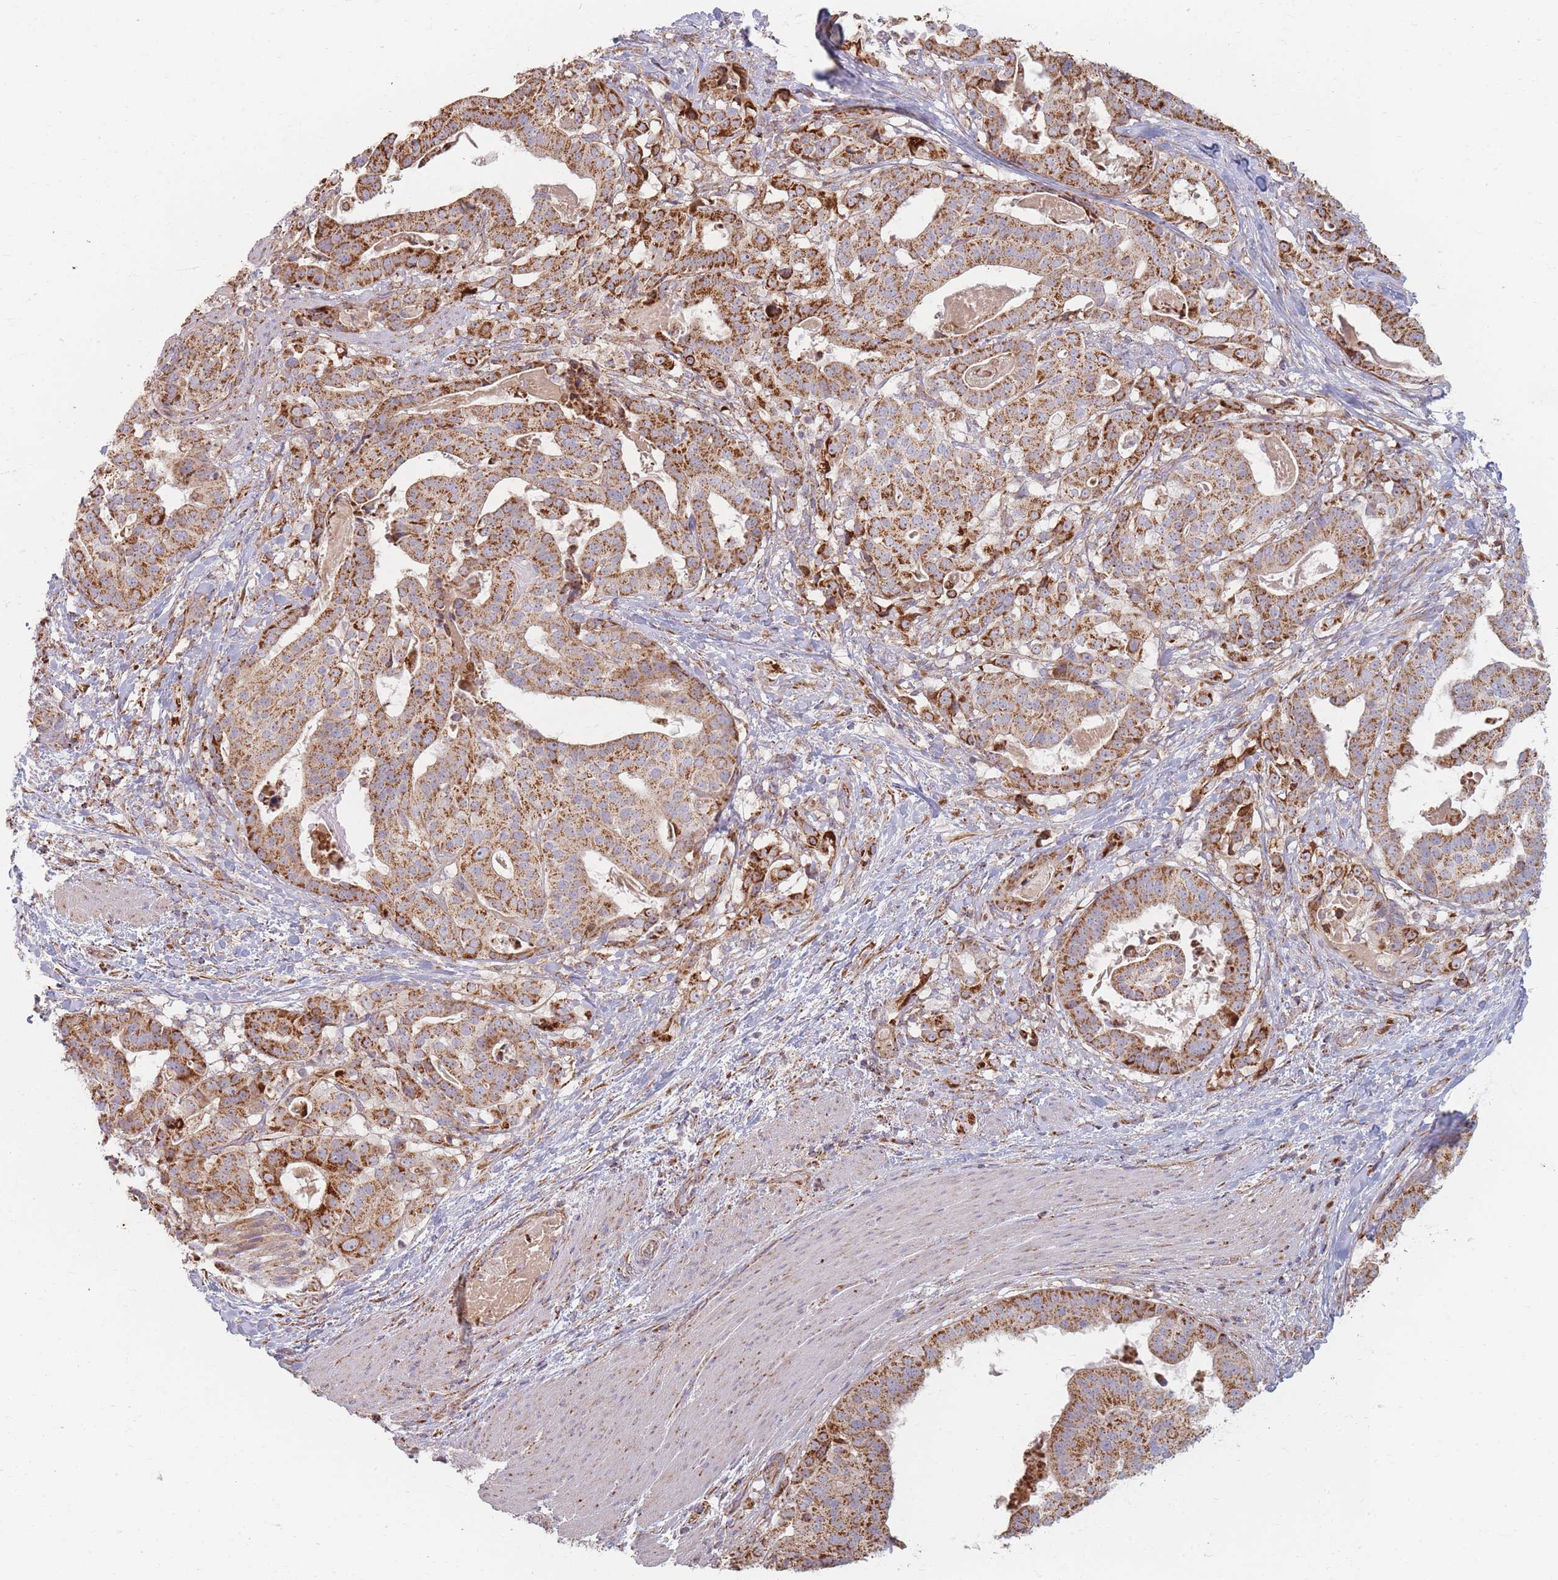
{"staining": {"intensity": "strong", "quantity": ">75%", "location": "cytoplasmic/membranous"}, "tissue": "stomach cancer", "cell_type": "Tumor cells", "image_type": "cancer", "snomed": [{"axis": "morphology", "description": "Adenocarcinoma, NOS"}, {"axis": "topography", "description": "Stomach"}], "caption": "Immunohistochemistry (IHC) of human stomach cancer (adenocarcinoma) displays high levels of strong cytoplasmic/membranous staining in approximately >75% of tumor cells.", "gene": "ESRP2", "patient": {"sex": "male", "age": 48}}